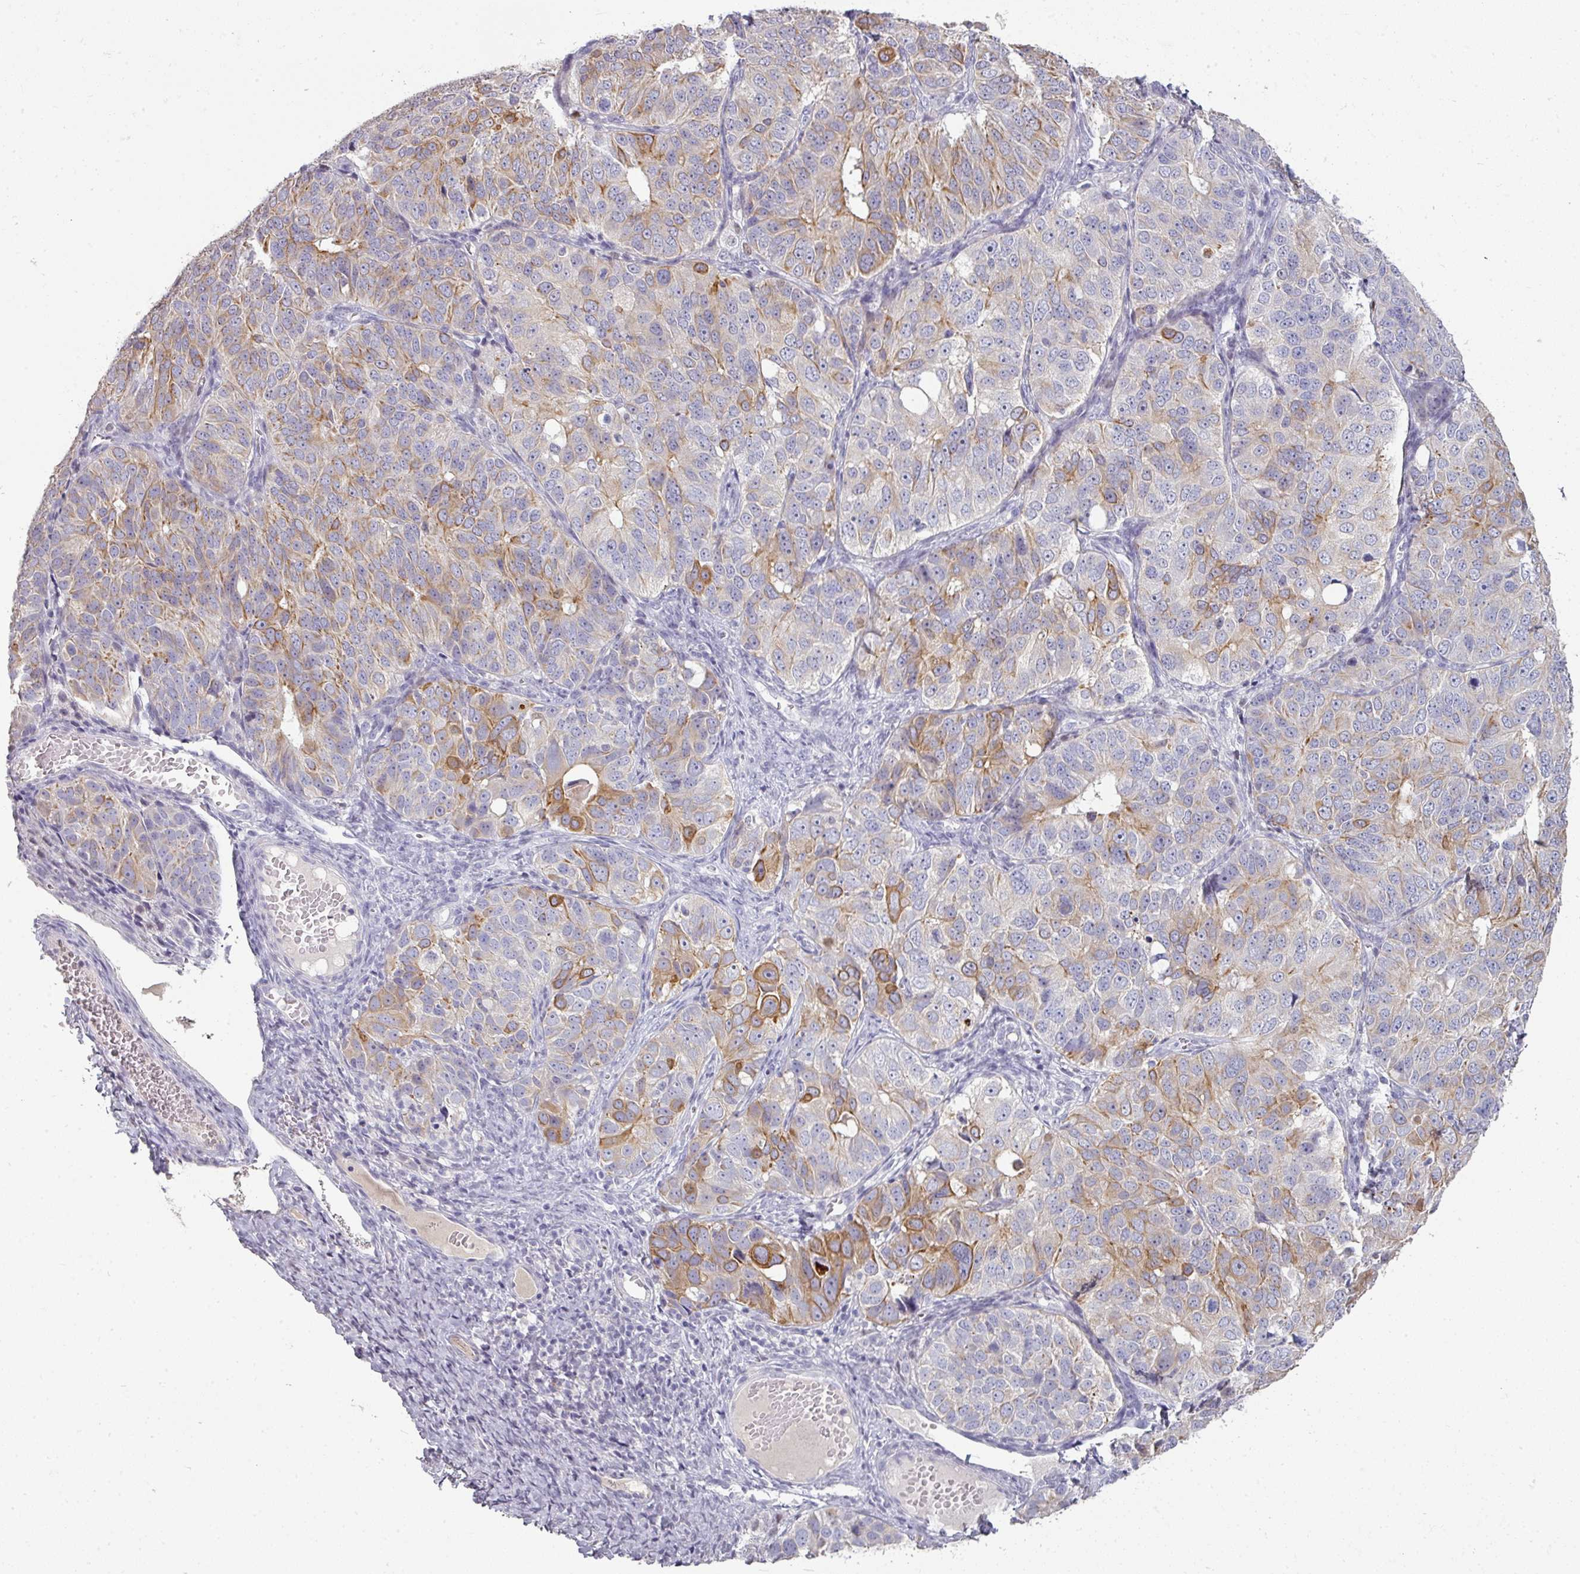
{"staining": {"intensity": "moderate", "quantity": "25%-75%", "location": "cytoplasmic/membranous"}, "tissue": "ovarian cancer", "cell_type": "Tumor cells", "image_type": "cancer", "snomed": [{"axis": "morphology", "description": "Carcinoma, endometroid"}, {"axis": "topography", "description": "Ovary"}], "caption": "High-power microscopy captured an IHC histopathology image of ovarian cancer (endometroid carcinoma), revealing moderate cytoplasmic/membranous positivity in about 25%-75% of tumor cells.", "gene": "GTF2H3", "patient": {"sex": "female", "age": 51}}